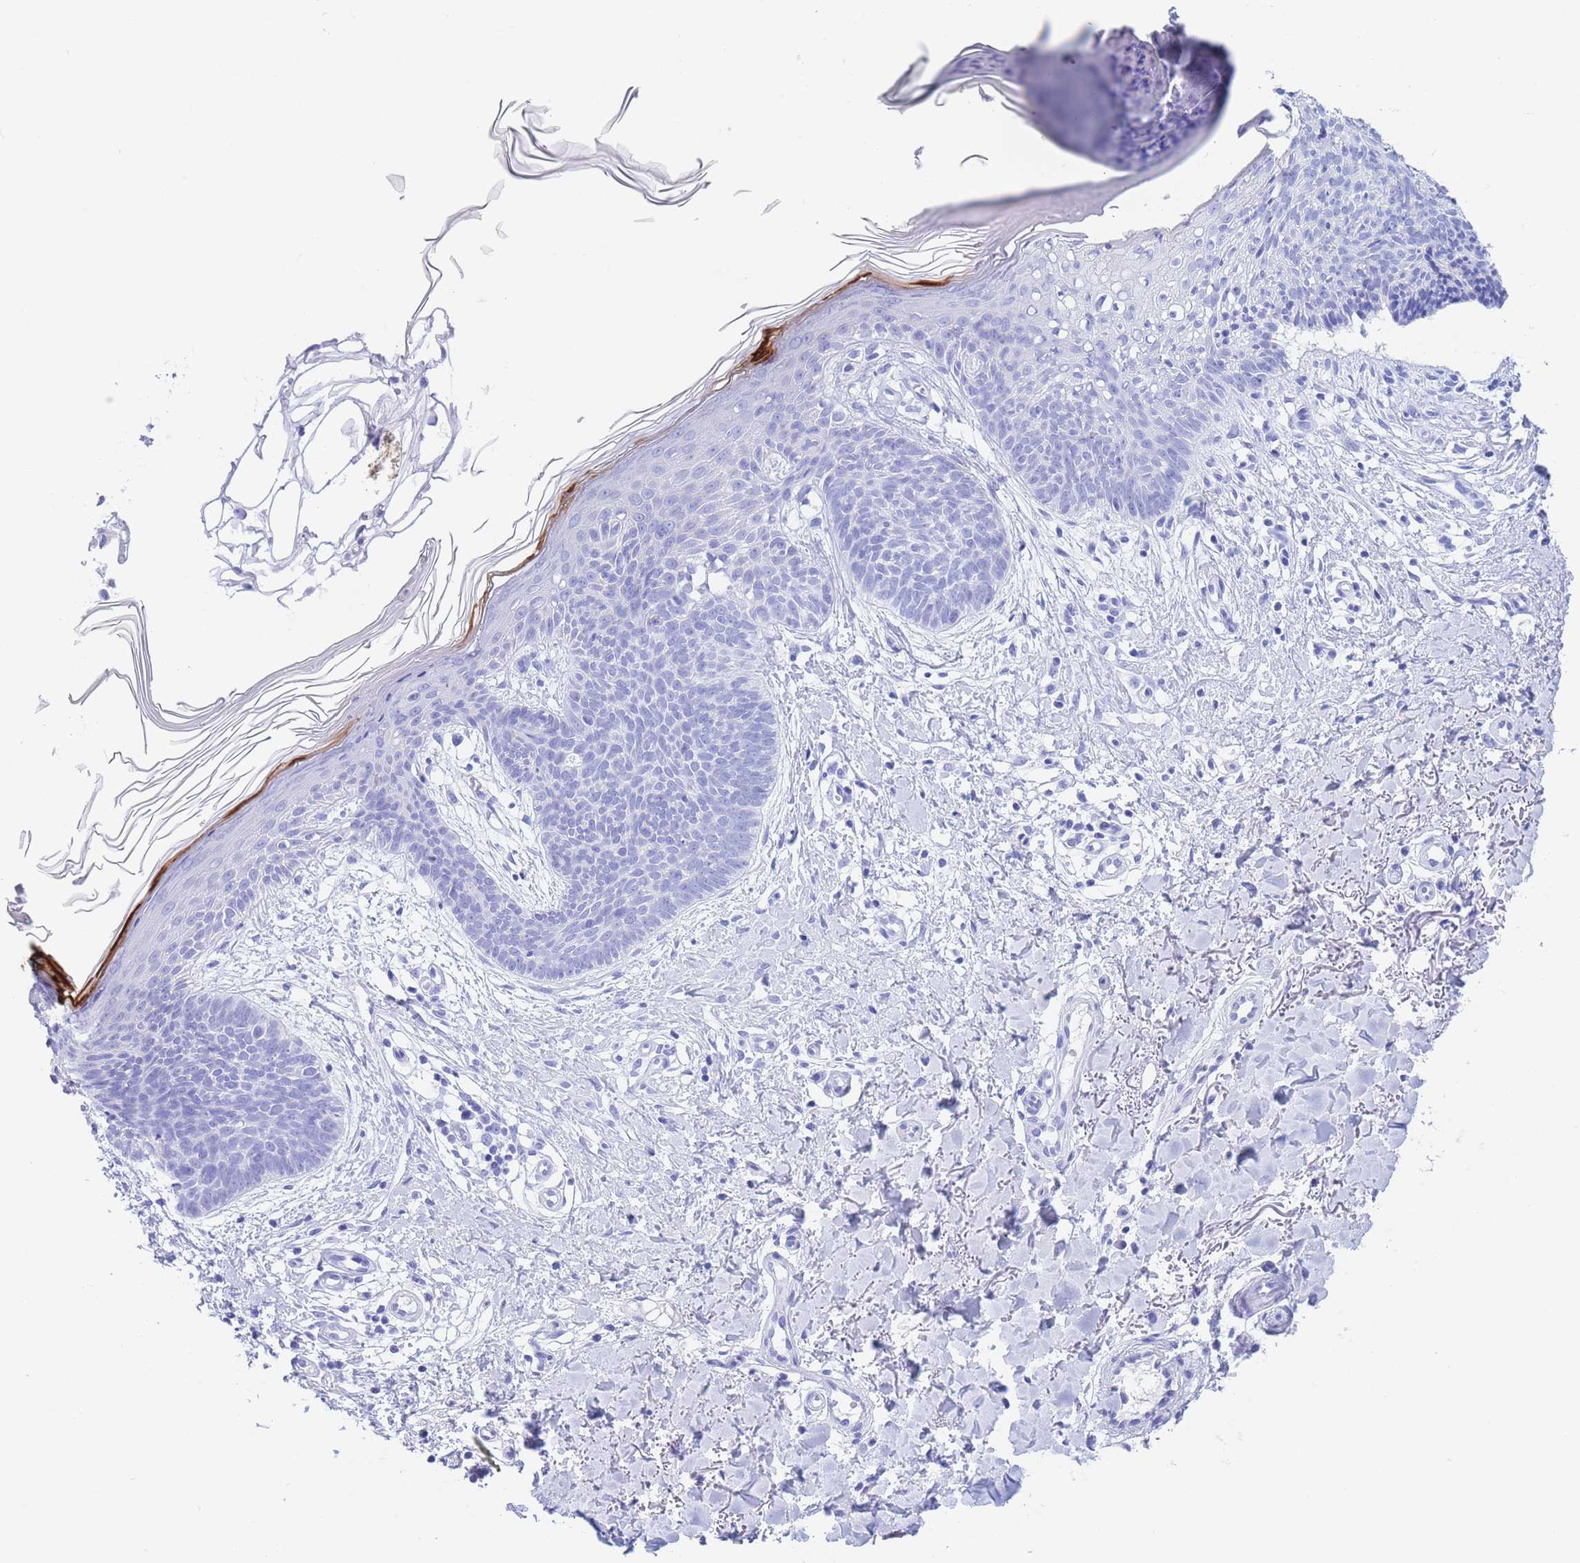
{"staining": {"intensity": "negative", "quantity": "none", "location": "none"}, "tissue": "skin cancer", "cell_type": "Tumor cells", "image_type": "cancer", "snomed": [{"axis": "morphology", "description": "Basal cell carcinoma"}, {"axis": "topography", "description": "Skin"}], "caption": "DAB (3,3'-diaminobenzidine) immunohistochemical staining of human skin cancer demonstrates no significant positivity in tumor cells.", "gene": "SLCO1B3", "patient": {"sex": "male", "age": 78}}